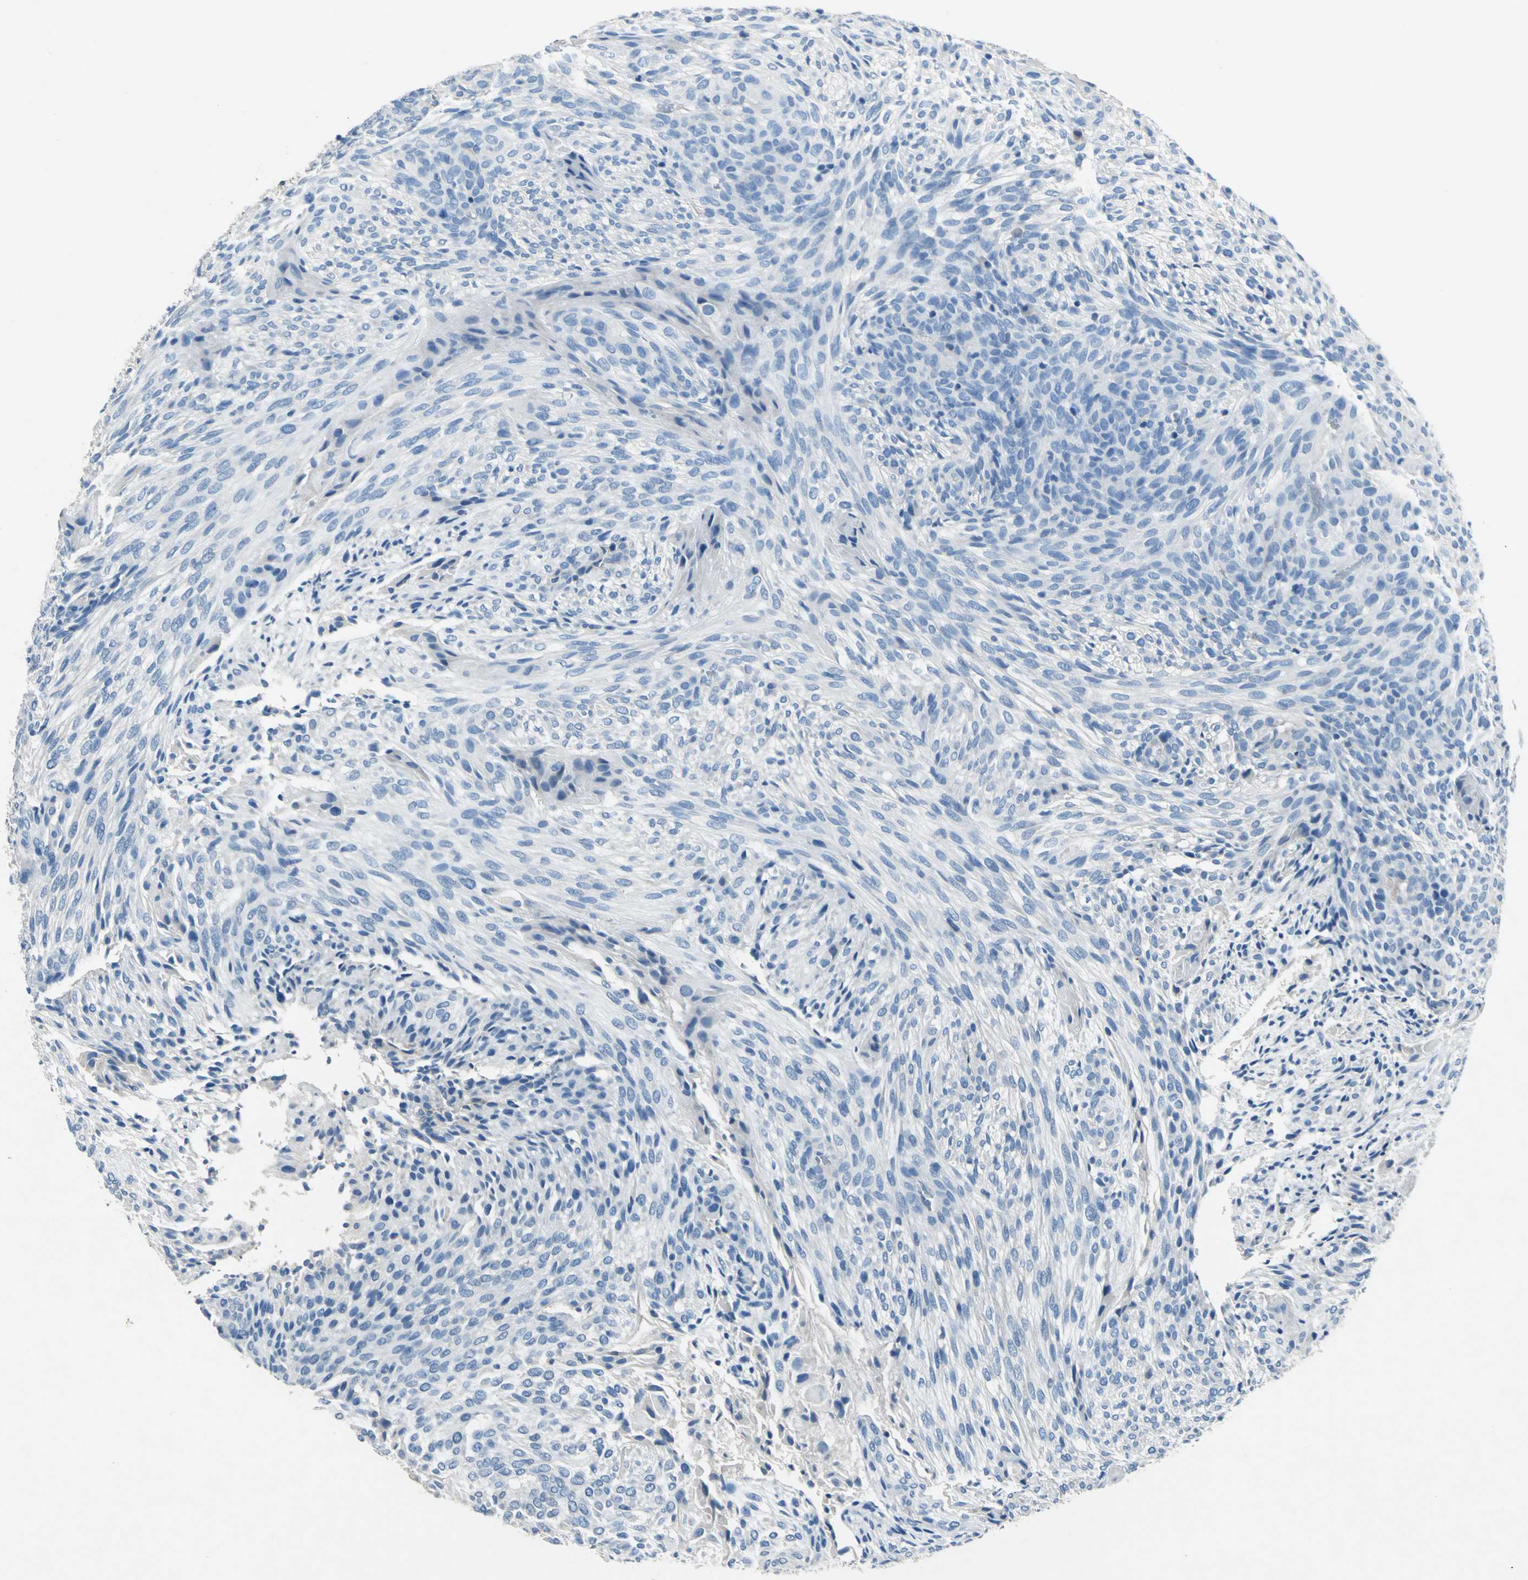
{"staining": {"intensity": "negative", "quantity": "none", "location": "none"}, "tissue": "glioma", "cell_type": "Tumor cells", "image_type": "cancer", "snomed": [{"axis": "morphology", "description": "Glioma, malignant, High grade"}, {"axis": "topography", "description": "Cerebral cortex"}], "caption": "DAB immunohistochemical staining of glioma shows no significant positivity in tumor cells.", "gene": "RPS13", "patient": {"sex": "female", "age": 55}}